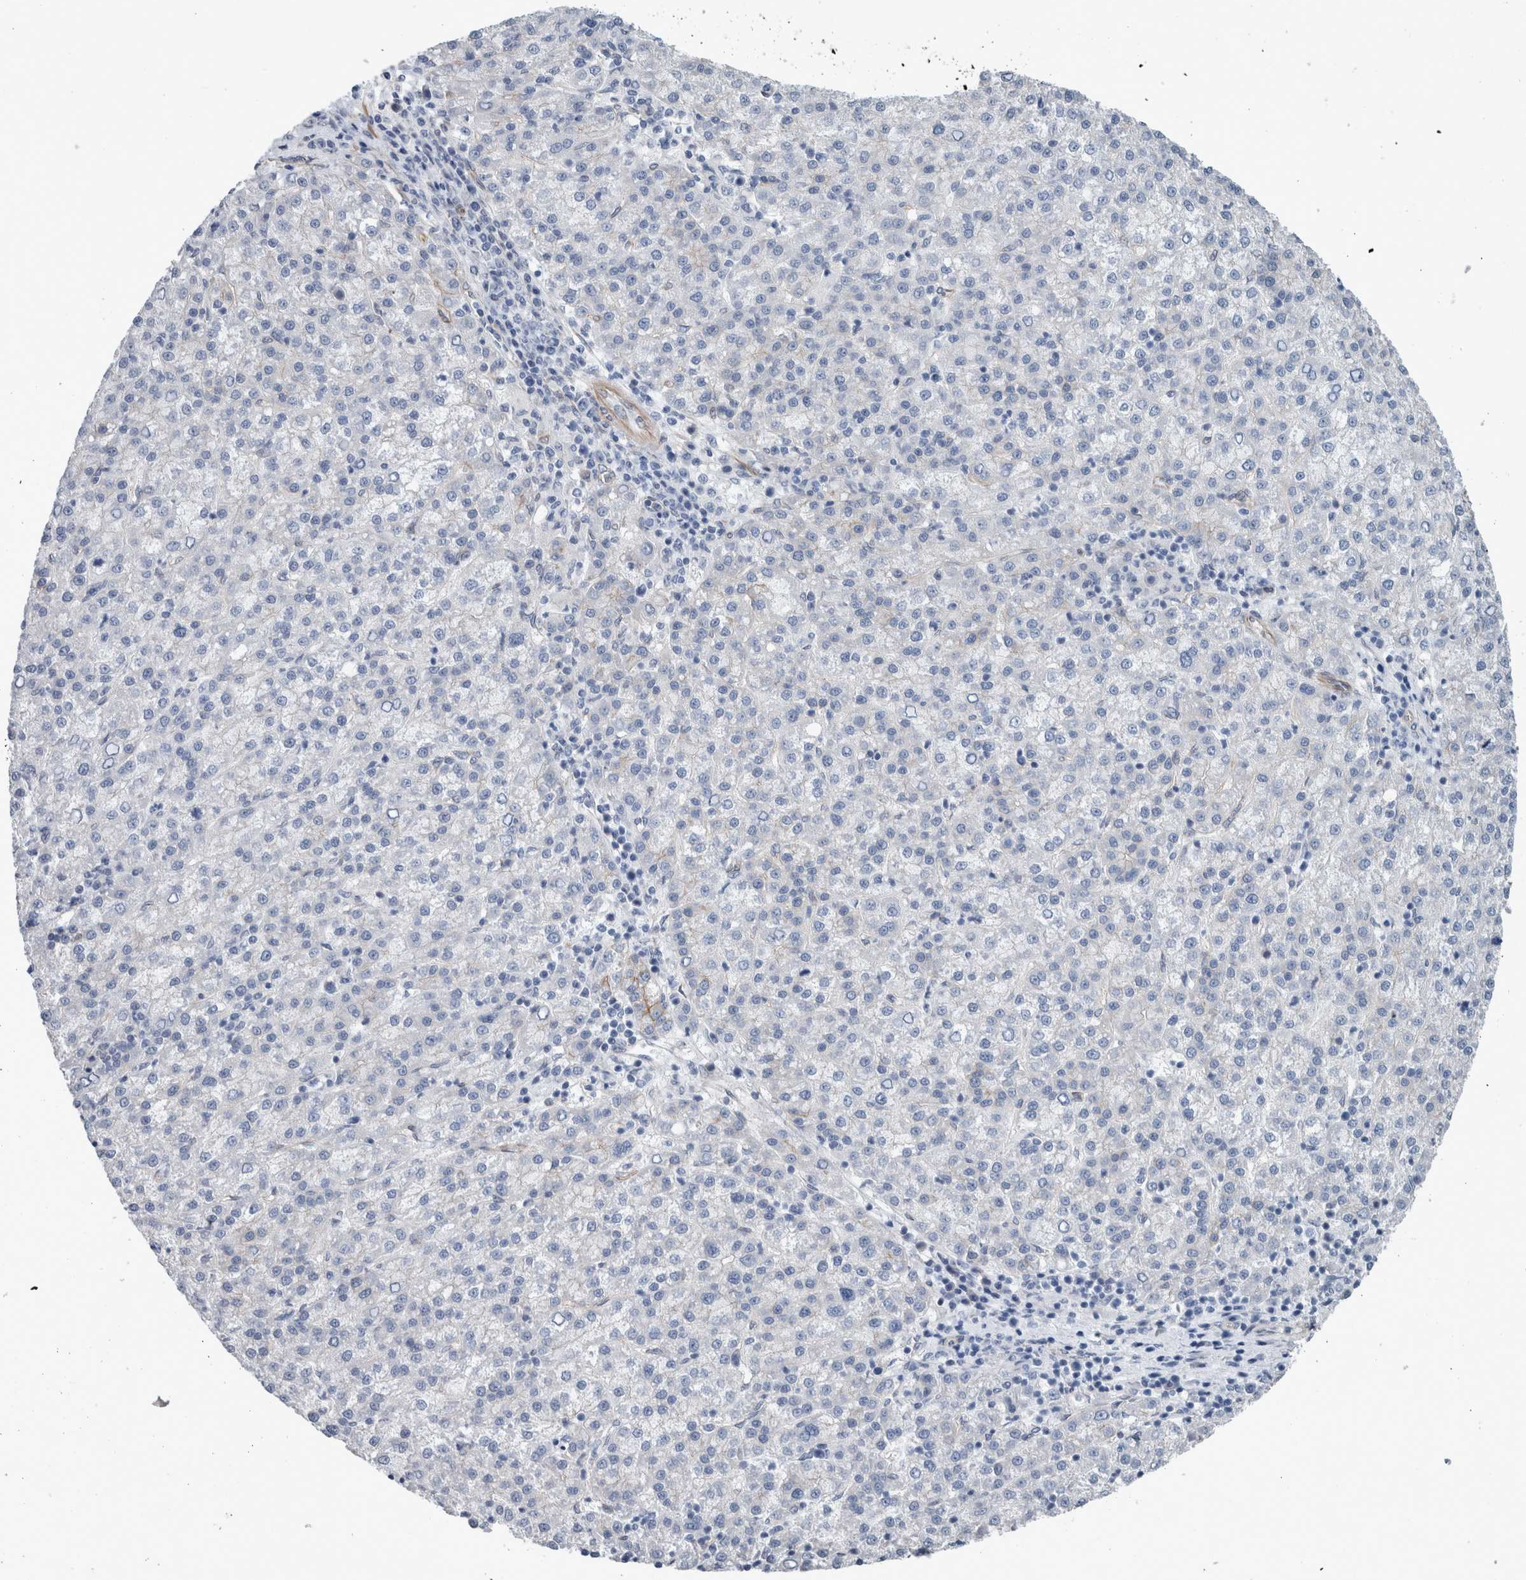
{"staining": {"intensity": "negative", "quantity": "none", "location": "none"}, "tissue": "liver cancer", "cell_type": "Tumor cells", "image_type": "cancer", "snomed": [{"axis": "morphology", "description": "Carcinoma, Hepatocellular, NOS"}, {"axis": "topography", "description": "Liver"}], "caption": "An immunohistochemistry (IHC) micrograph of liver cancer (hepatocellular carcinoma) is shown. There is no staining in tumor cells of liver cancer (hepatocellular carcinoma). Brightfield microscopy of IHC stained with DAB (3,3'-diaminobenzidine) (brown) and hematoxylin (blue), captured at high magnification.", "gene": "PLEC", "patient": {"sex": "female", "age": 58}}